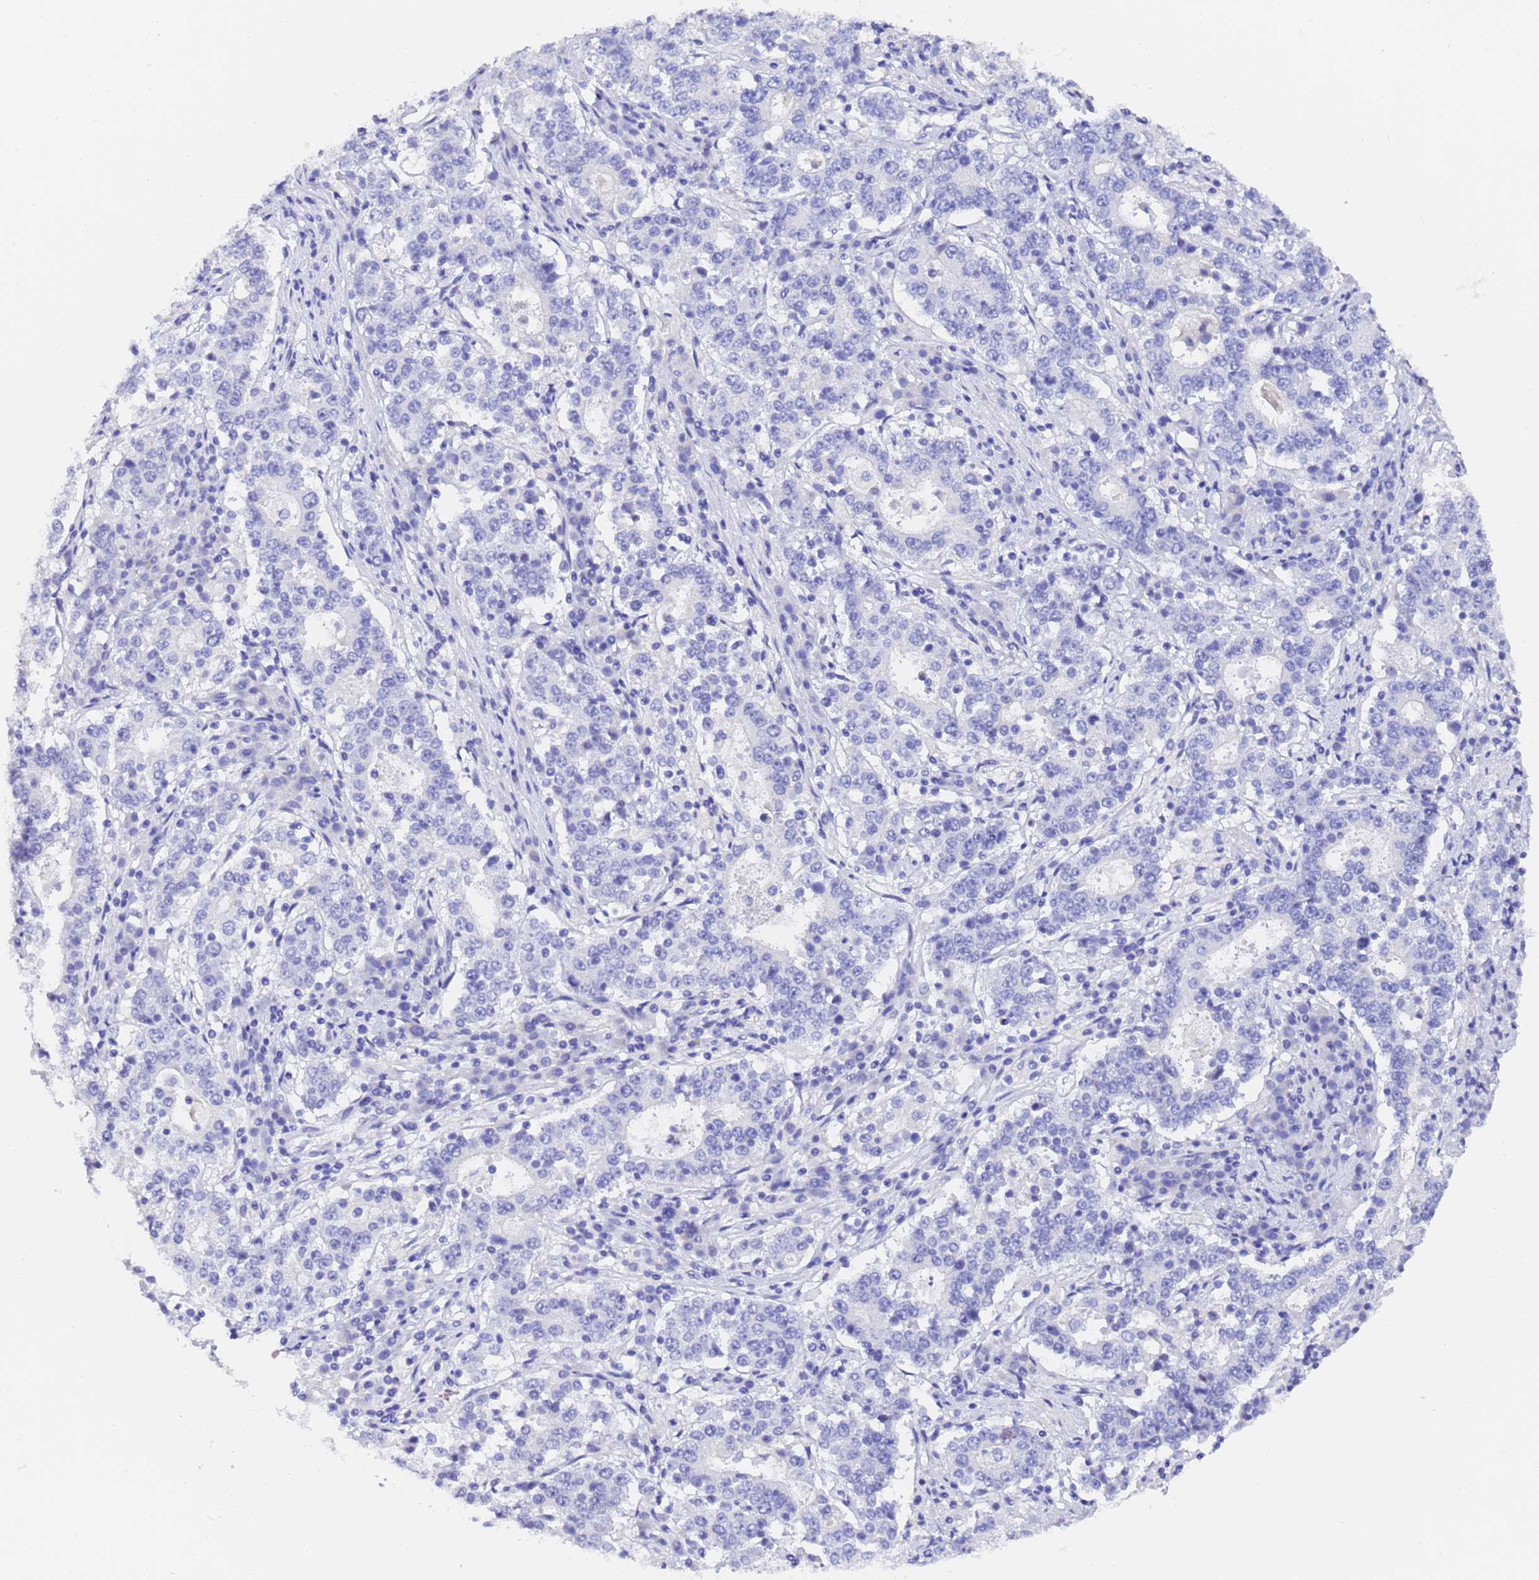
{"staining": {"intensity": "negative", "quantity": "none", "location": "none"}, "tissue": "stomach cancer", "cell_type": "Tumor cells", "image_type": "cancer", "snomed": [{"axis": "morphology", "description": "Adenocarcinoma, NOS"}, {"axis": "topography", "description": "Stomach"}], "caption": "This is a image of immunohistochemistry (IHC) staining of stomach adenocarcinoma, which shows no expression in tumor cells.", "gene": "GABRA1", "patient": {"sex": "male", "age": 59}}